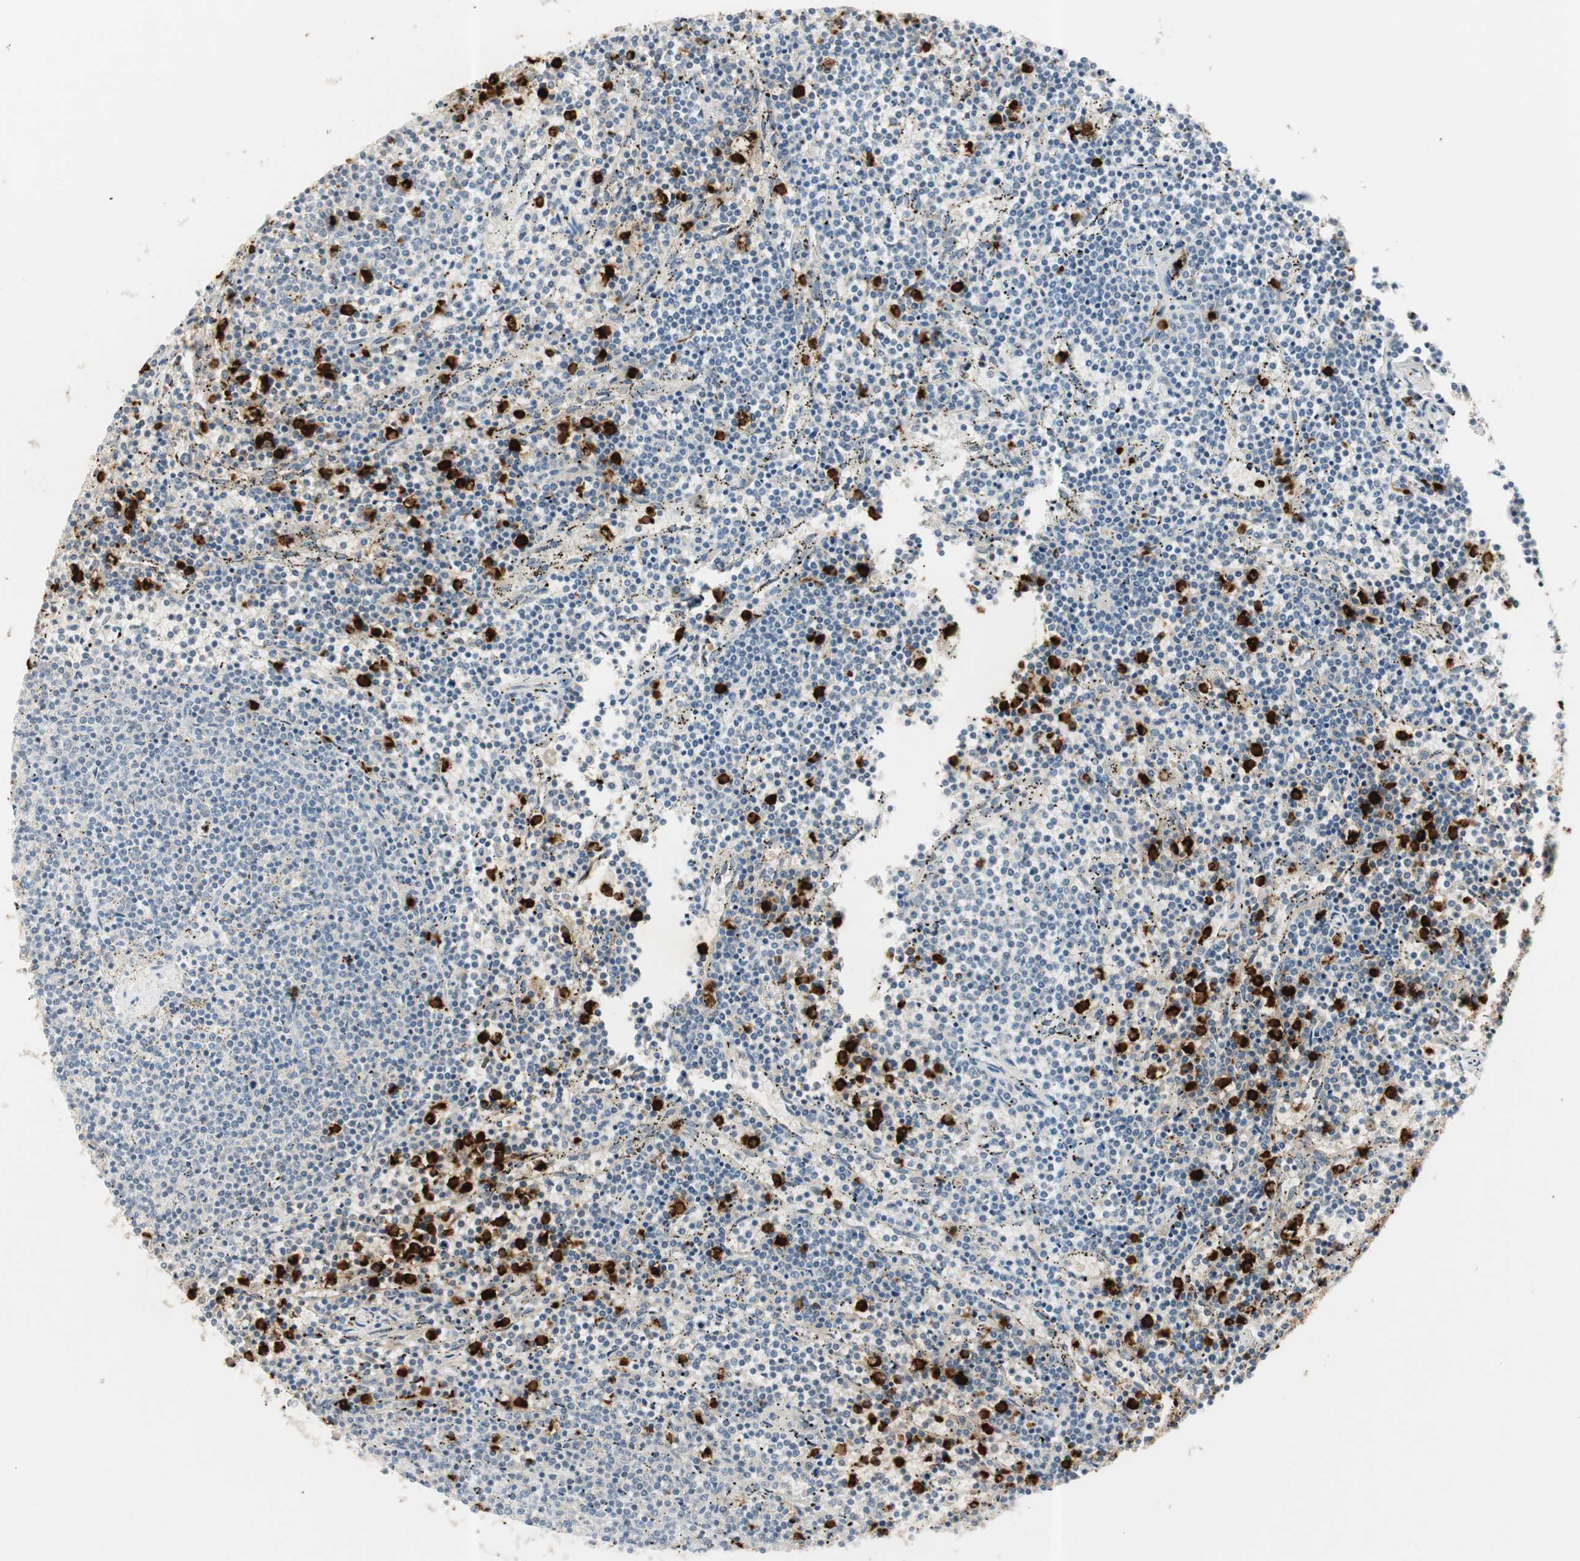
{"staining": {"intensity": "negative", "quantity": "none", "location": "none"}, "tissue": "lymphoma", "cell_type": "Tumor cells", "image_type": "cancer", "snomed": [{"axis": "morphology", "description": "Malignant lymphoma, non-Hodgkin's type, Low grade"}, {"axis": "topography", "description": "Spleen"}], "caption": "IHC histopathology image of neoplastic tissue: malignant lymphoma, non-Hodgkin's type (low-grade) stained with DAB (3,3'-diaminobenzidine) reveals no significant protein expression in tumor cells.", "gene": "PRTN3", "patient": {"sex": "female", "age": 50}}